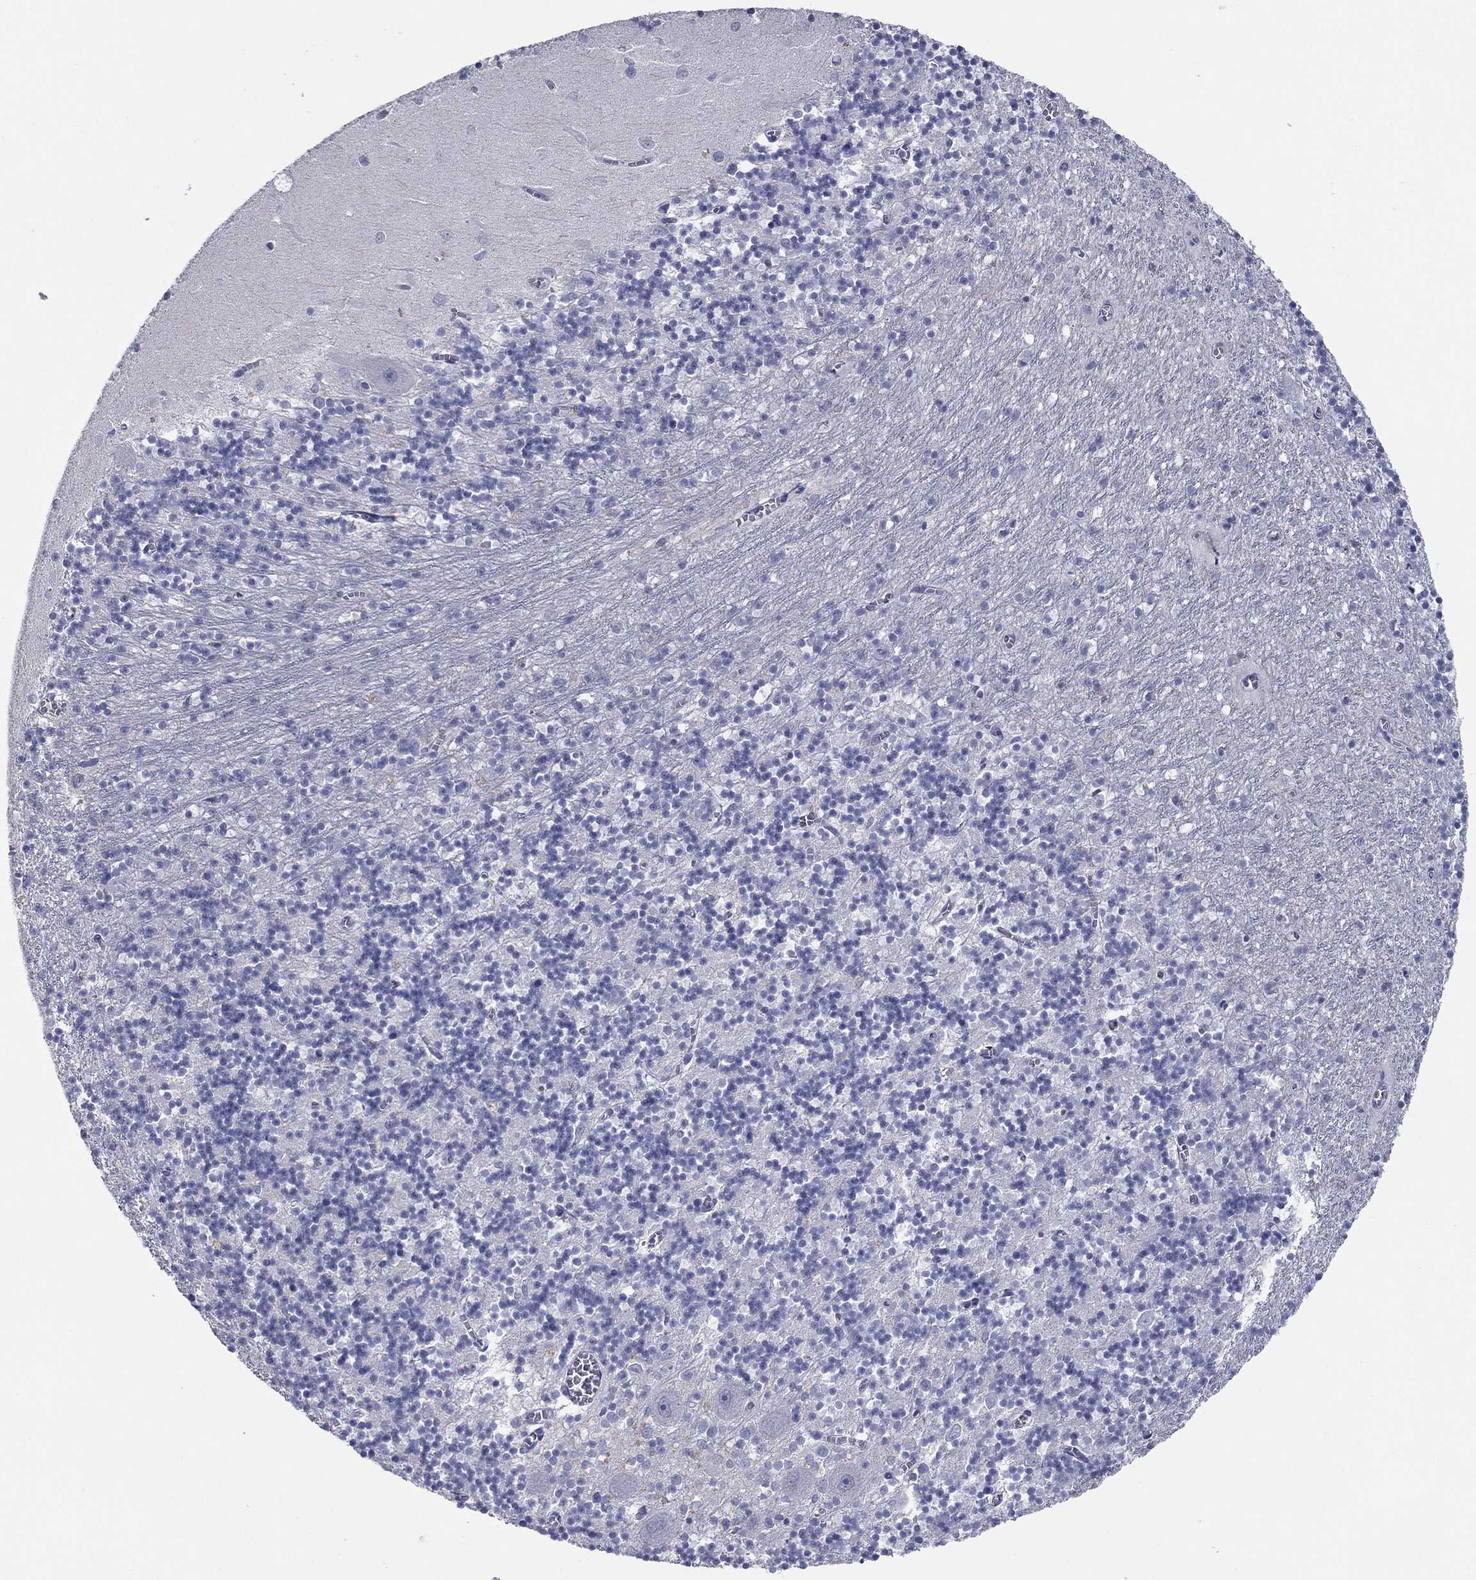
{"staining": {"intensity": "negative", "quantity": "none", "location": "none"}, "tissue": "cerebellum", "cell_type": "Cells in granular layer", "image_type": "normal", "snomed": [{"axis": "morphology", "description": "Normal tissue, NOS"}, {"axis": "topography", "description": "Cerebellum"}], "caption": "DAB immunohistochemical staining of benign cerebellum shows no significant staining in cells in granular layer. (DAB (3,3'-diaminobenzidine) immunohistochemistry (IHC) with hematoxylin counter stain).", "gene": "ITGAE", "patient": {"sex": "female", "age": 64}}